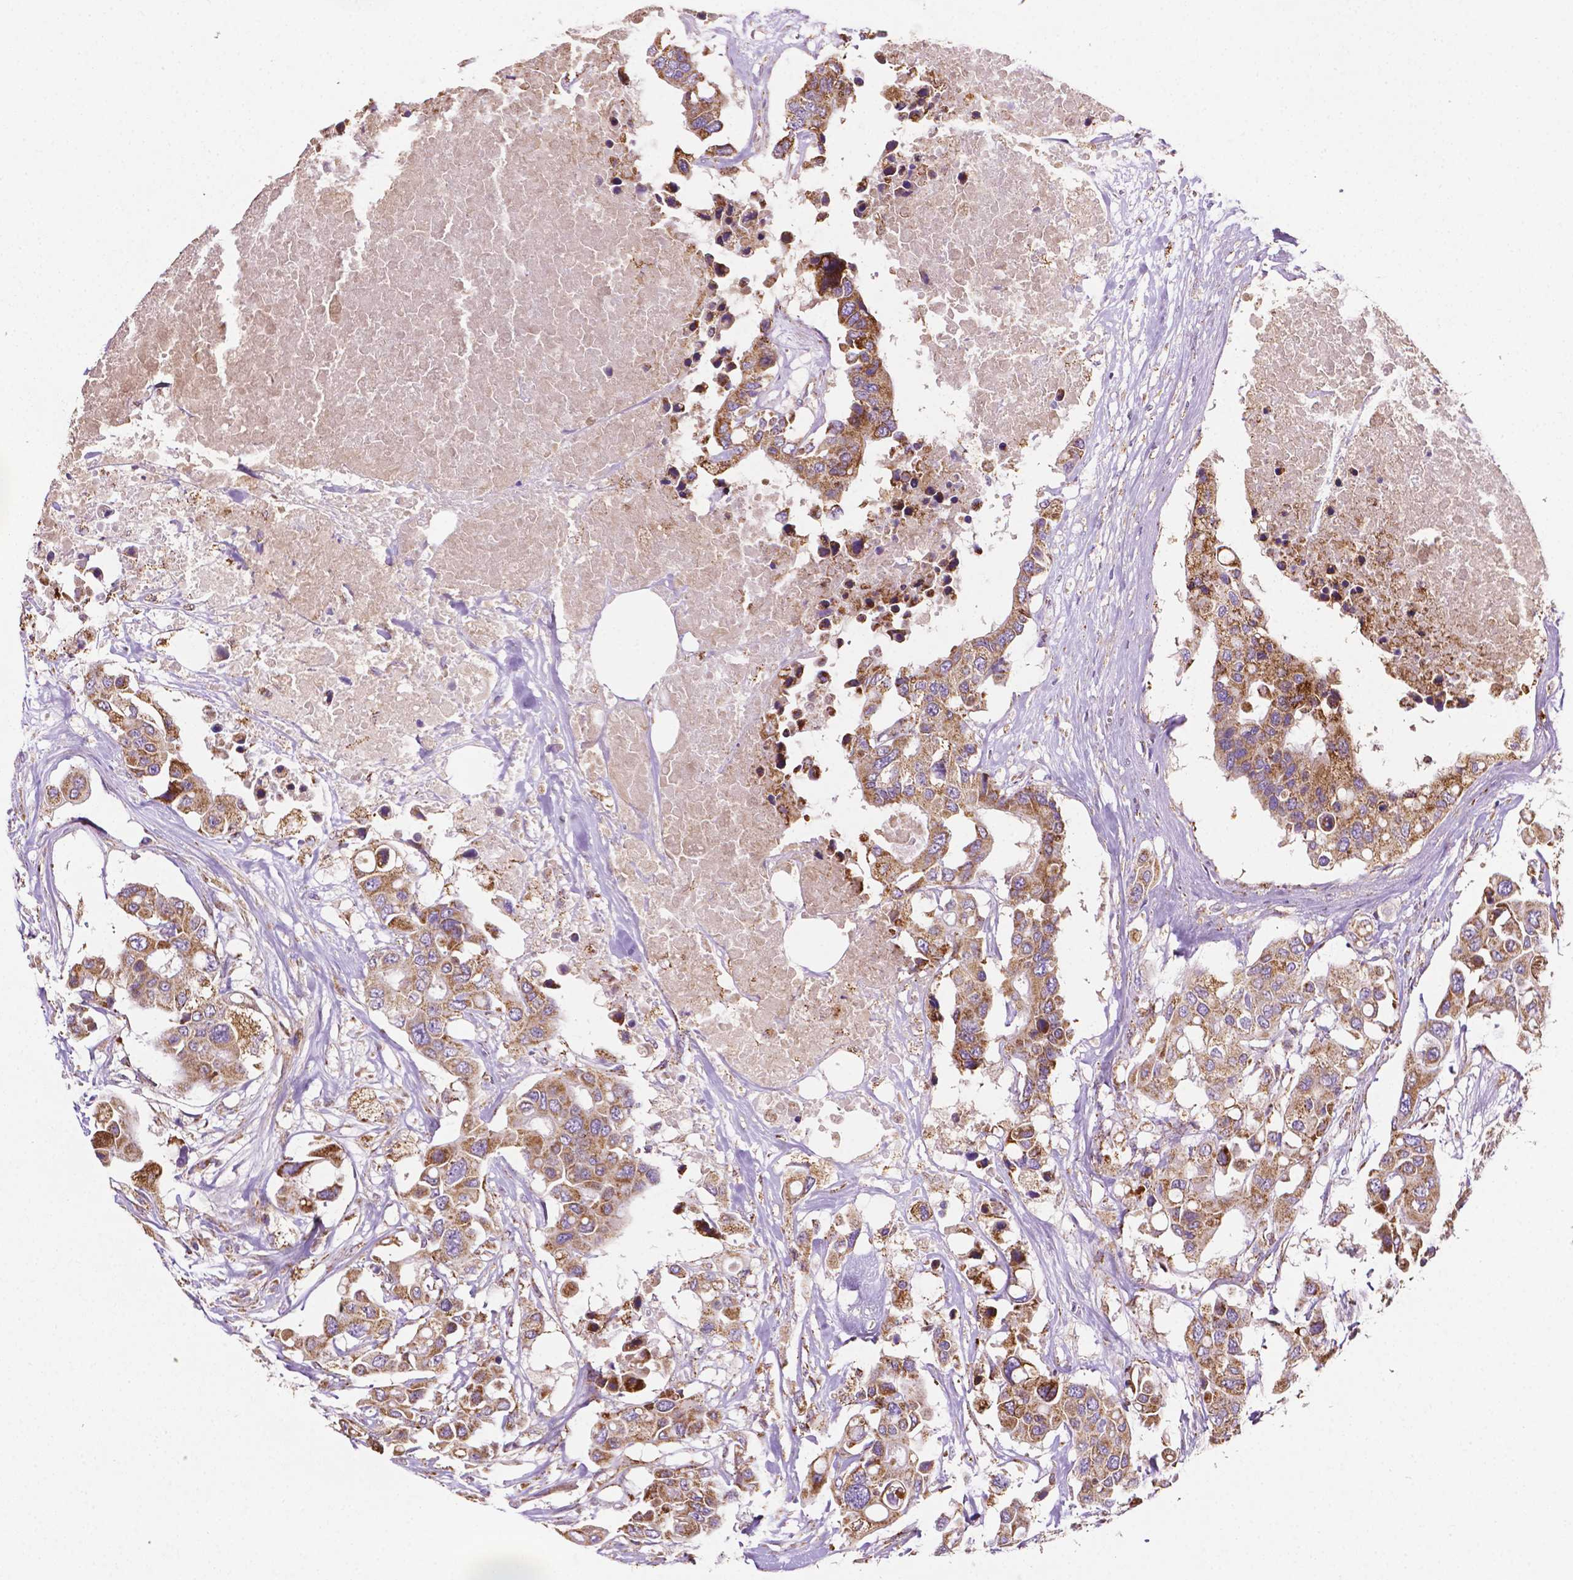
{"staining": {"intensity": "moderate", "quantity": ">75%", "location": "cytoplasmic/membranous"}, "tissue": "colorectal cancer", "cell_type": "Tumor cells", "image_type": "cancer", "snomed": [{"axis": "morphology", "description": "Adenocarcinoma, NOS"}, {"axis": "topography", "description": "Colon"}], "caption": "Human adenocarcinoma (colorectal) stained for a protein (brown) reveals moderate cytoplasmic/membranous positive staining in about >75% of tumor cells.", "gene": "ILVBL", "patient": {"sex": "male", "age": 77}}